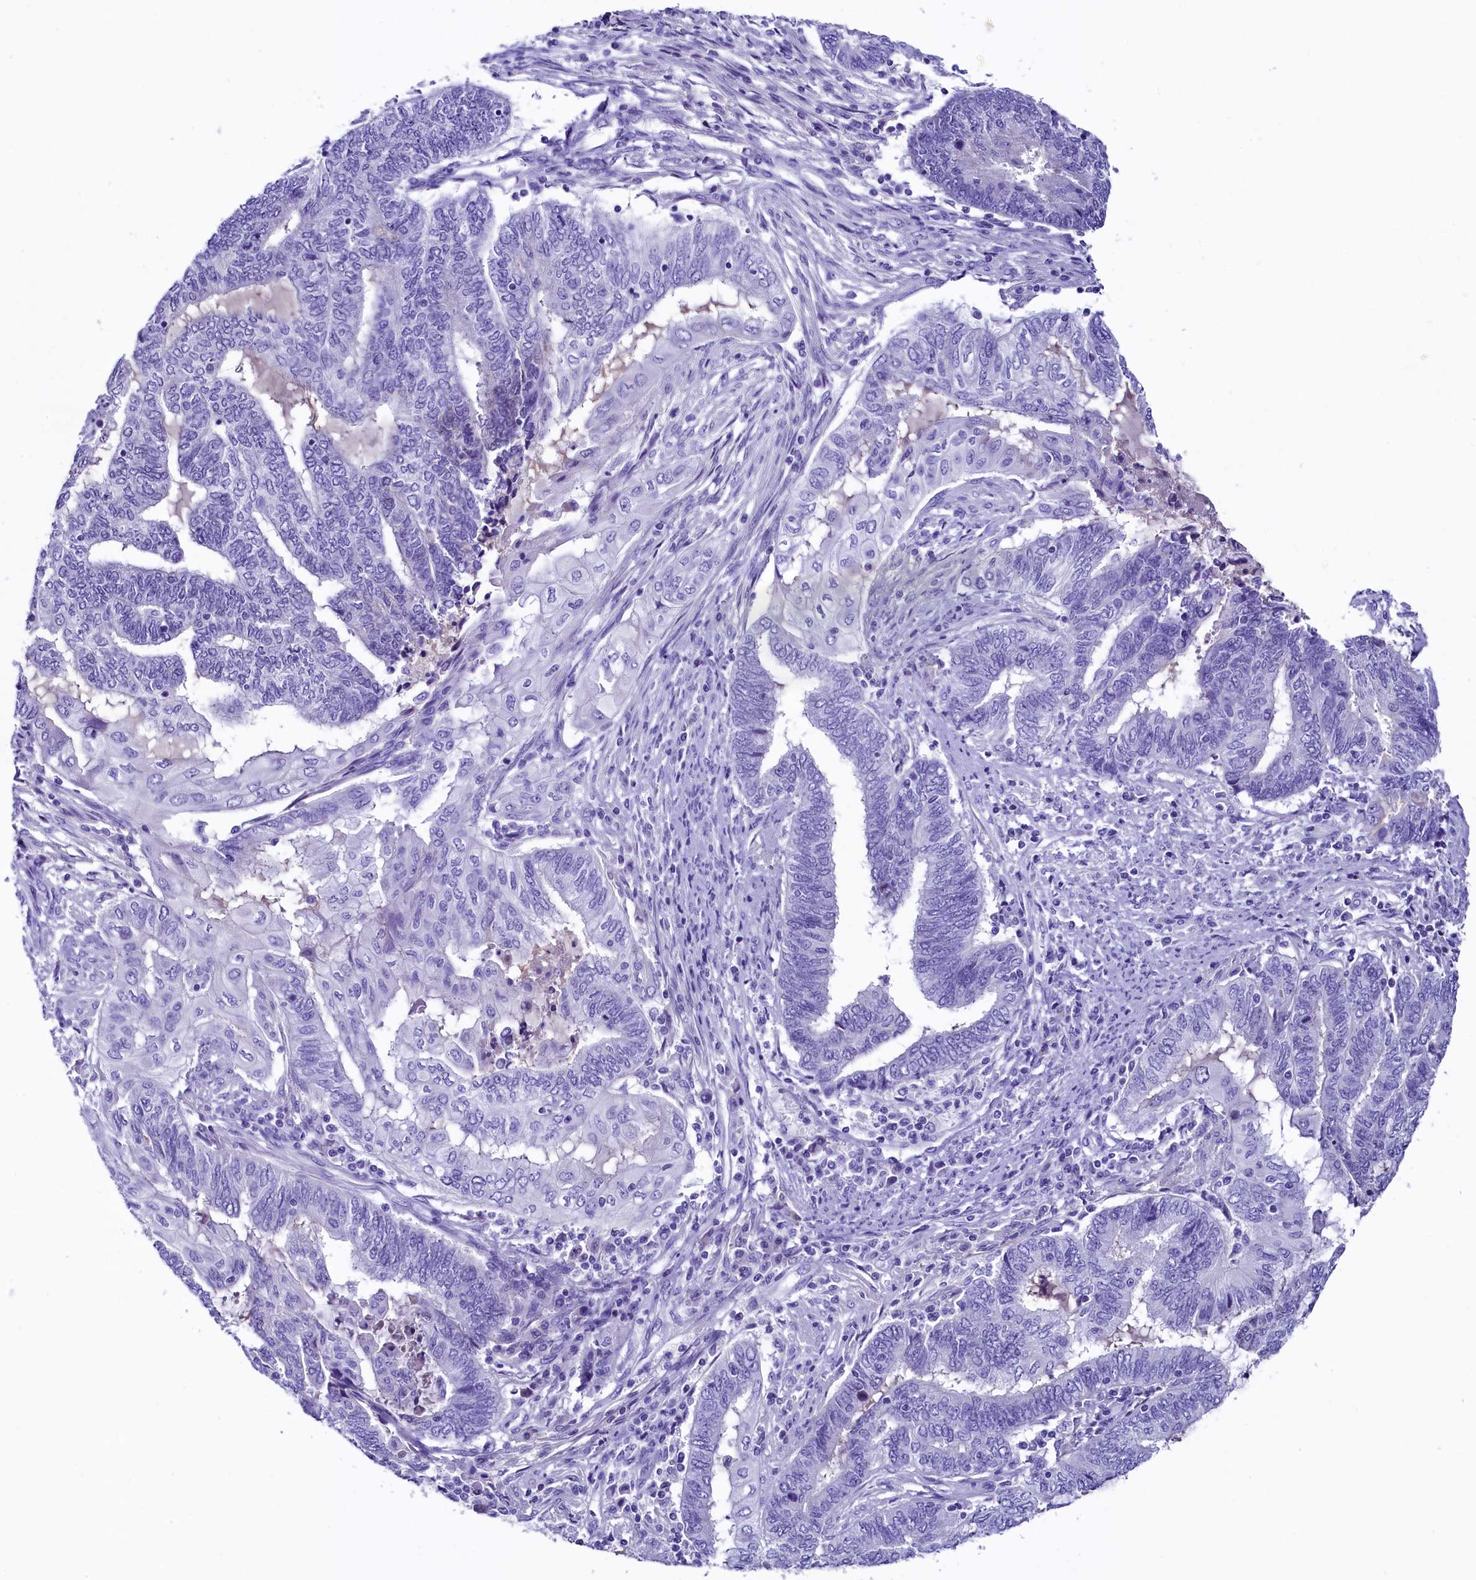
{"staining": {"intensity": "negative", "quantity": "none", "location": "none"}, "tissue": "endometrial cancer", "cell_type": "Tumor cells", "image_type": "cancer", "snomed": [{"axis": "morphology", "description": "Adenocarcinoma, NOS"}, {"axis": "topography", "description": "Uterus"}, {"axis": "topography", "description": "Endometrium"}], "caption": "The image exhibits no significant staining in tumor cells of endometrial cancer.", "gene": "SKIDA1", "patient": {"sex": "female", "age": 70}}